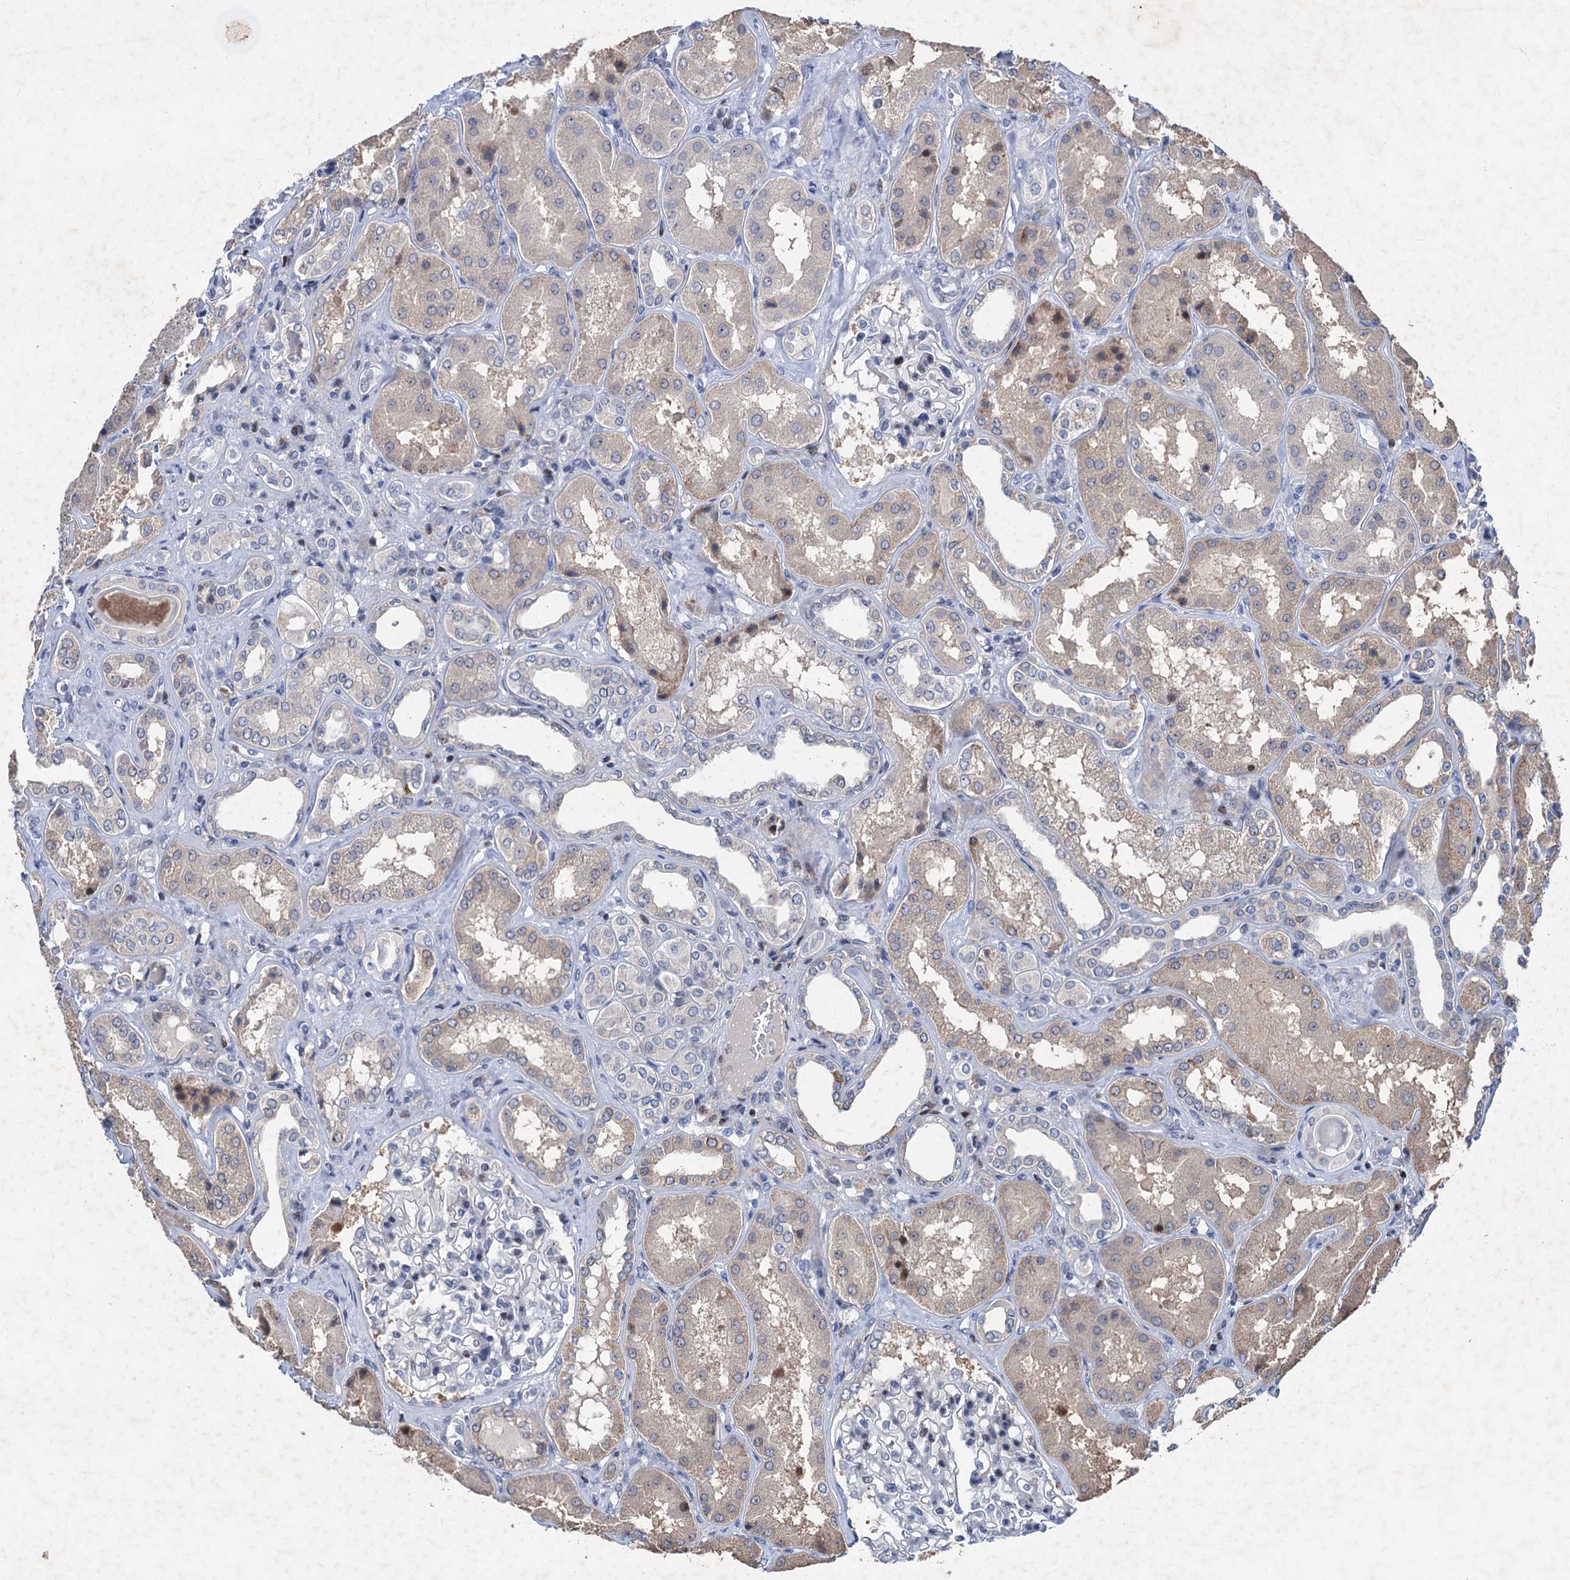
{"staining": {"intensity": "weak", "quantity": "<25%", "location": "cytoplasmic/membranous"}, "tissue": "kidney", "cell_type": "Cells in glomeruli", "image_type": "normal", "snomed": [{"axis": "morphology", "description": "Normal tissue, NOS"}, {"axis": "topography", "description": "Kidney"}], "caption": "Immunohistochemistry (IHC) image of benign kidney: kidney stained with DAB (3,3'-diaminobenzidine) shows no significant protein staining in cells in glomeruli.", "gene": "ESYT3", "patient": {"sex": "female", "age": 56}}